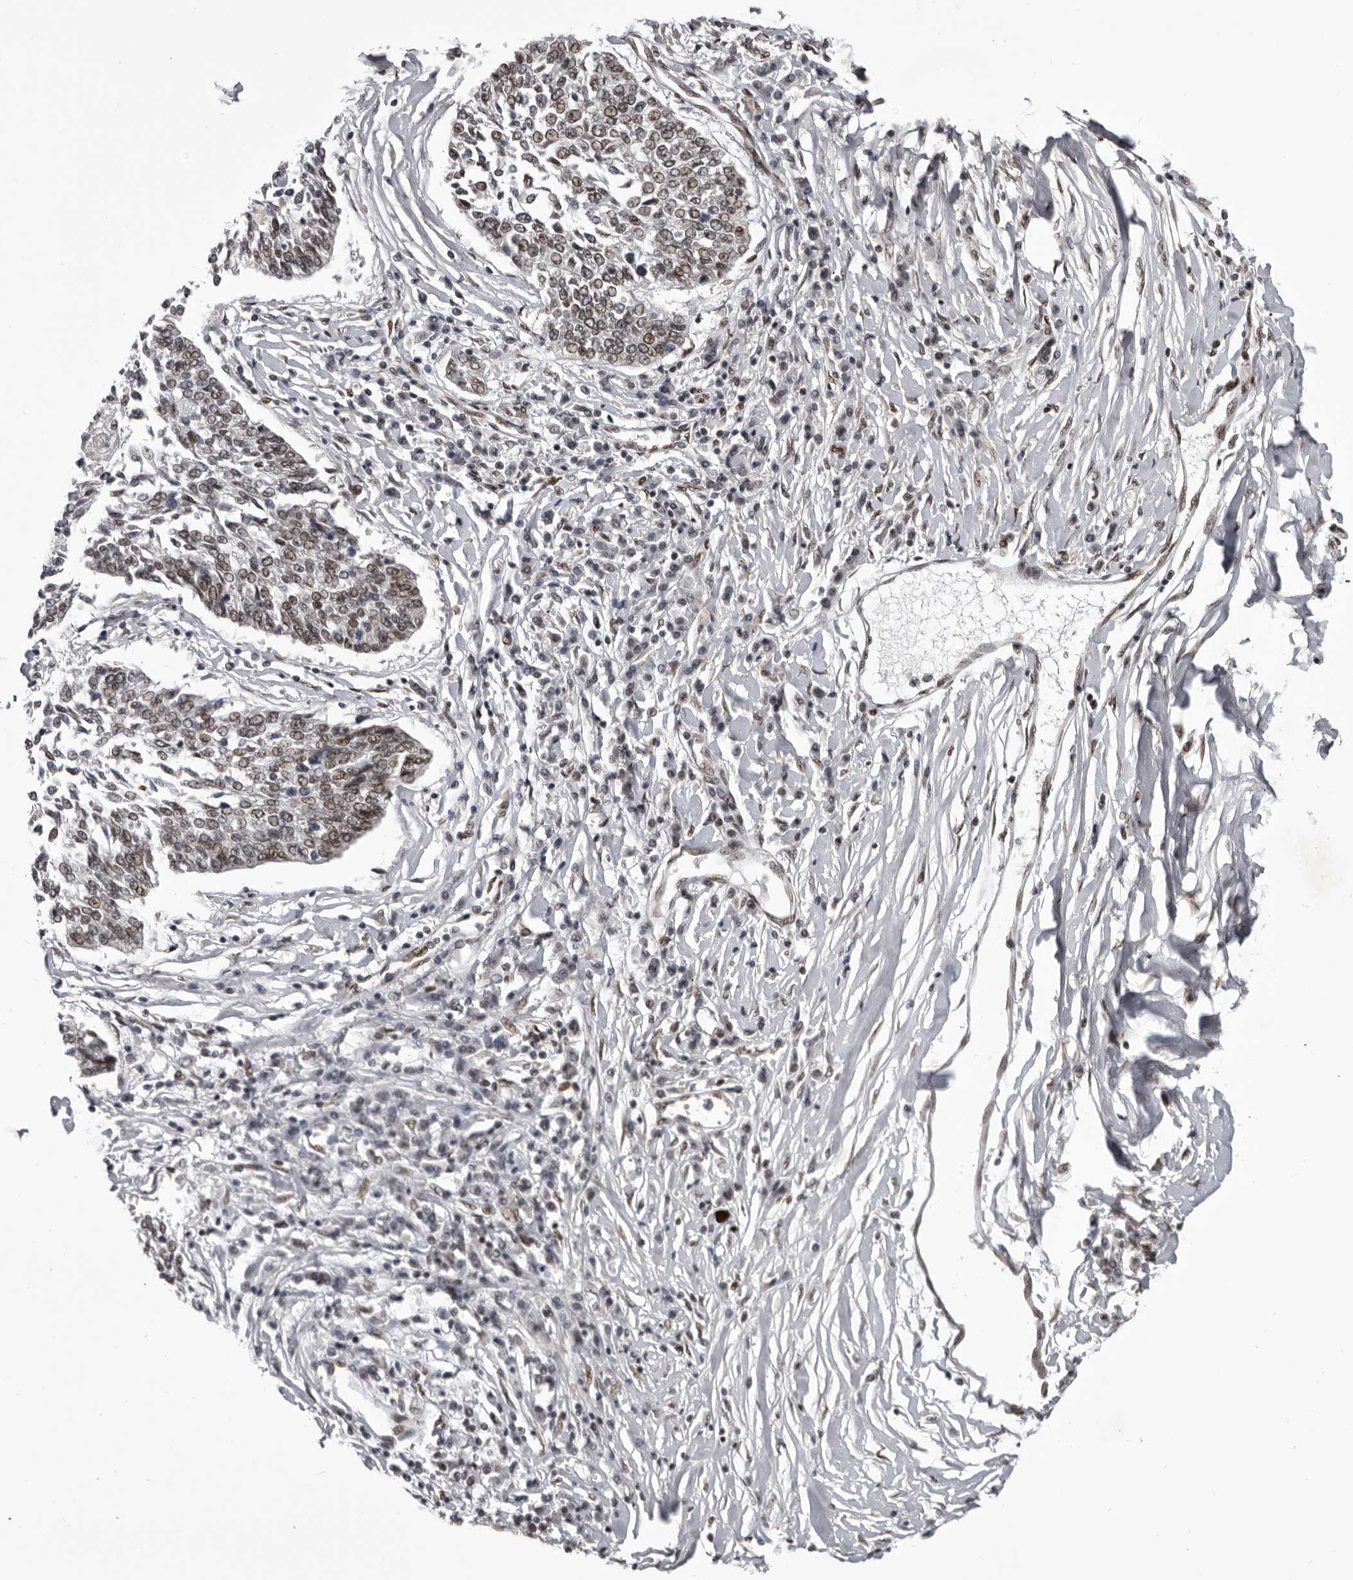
{"staining": {"intensity": "moderate", "quantity": ">75%", "location": "nuclear"}, "tissue": "lung cancer", "cell_type": "Tumor cells", "image_type": "cancer", "snomed": [{"axis": "morphology", "description": "Normal tissue, NOS"}, {"axis": "morphology", "description": "Squamous cell carcinoma, NOS"}, {"axis": "topography", "description": "Cartilage tissue"}, {"axis": "topography", "description": "Bronchus"}, {"axis": "topography", "description": "Lung"}, {"axis": "topography", "description": "Peripheral nerve tissue"}], "caption": "IHC micrograph of neoplastic tissue: human squamous cell carcinoma (lung) stained using immunohistochemistry (IHC) shows medium levels of moderate protein expression localized specifically in the nuclear of tumor cells, appearing as a nuclear brown color.", "gene": "NUMA1", "patient": {"sex": "female", "age": 49}}